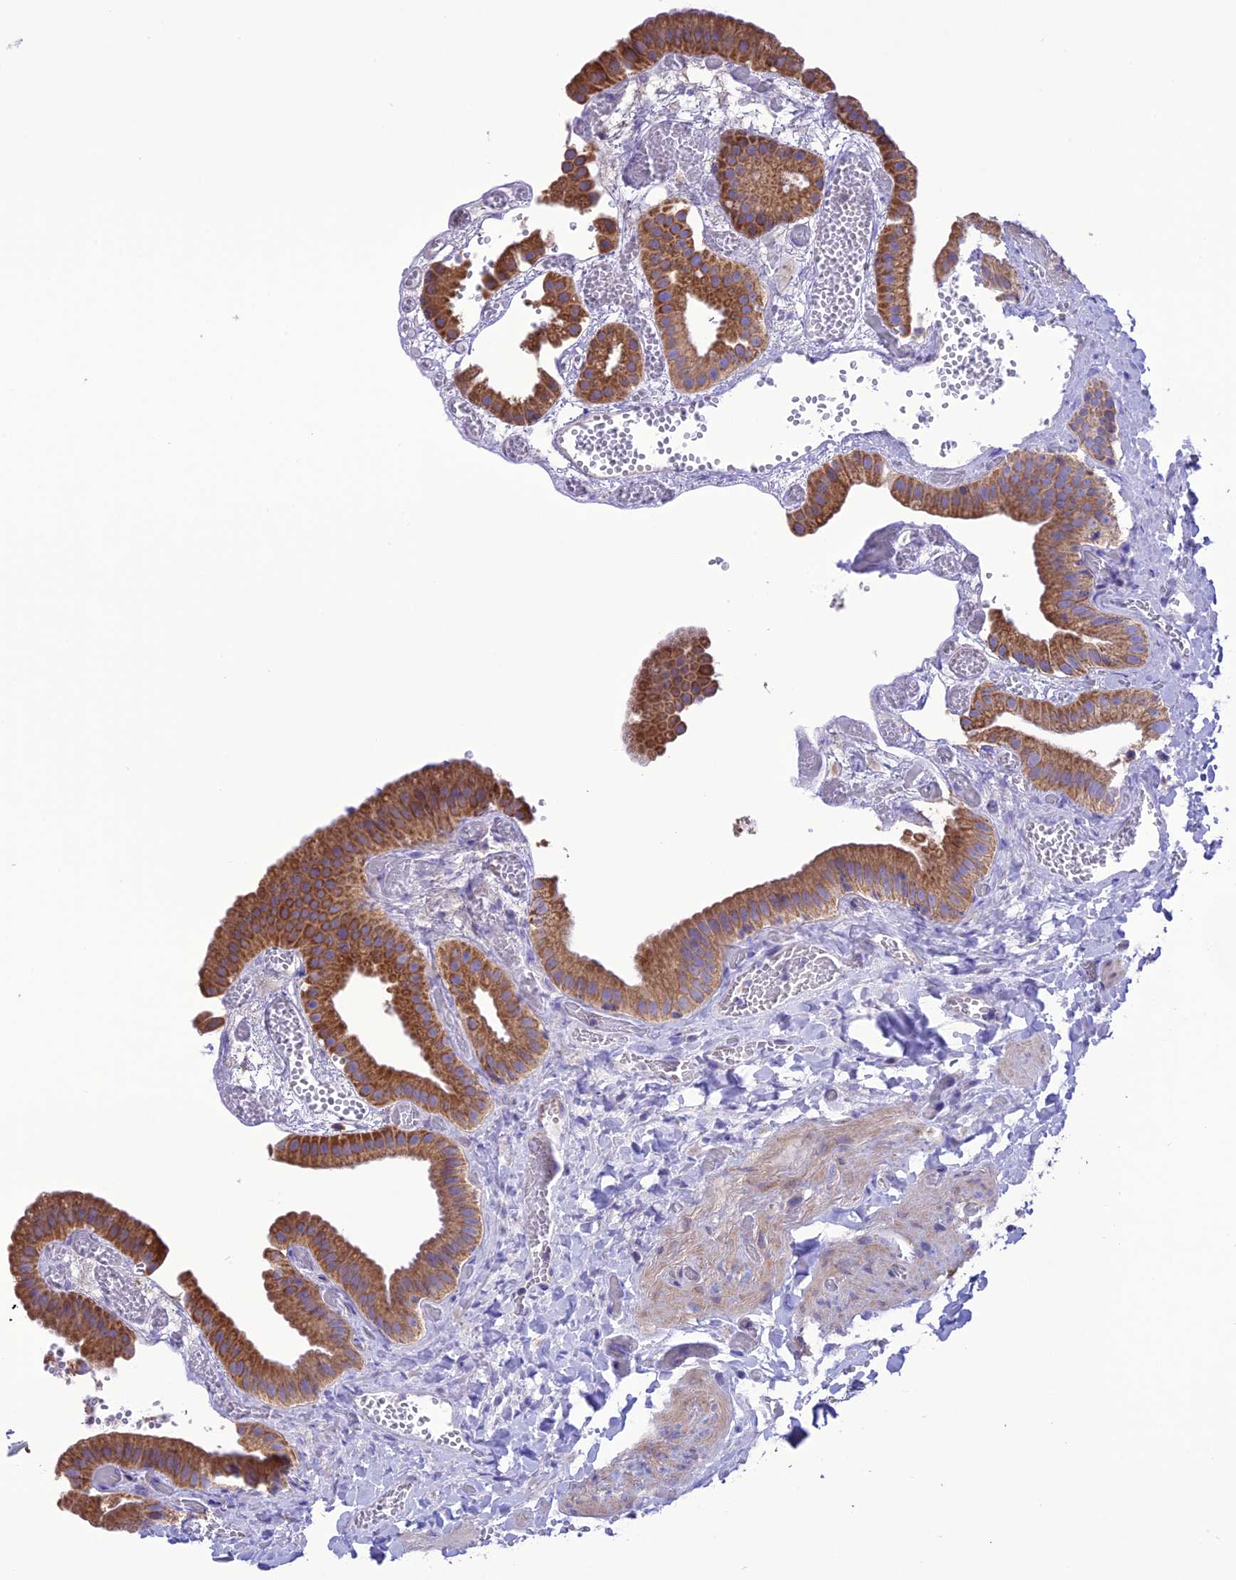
{"staining": {"intensity": "strong", "quantity": ">75%", "location": "cytoplasmic/membranous"}, "tissue": "gallbladder", "cell_type": "Glandular cells", "image_type": "normal", "snomed": [{"axis": "morphology", "description": "Normal tissue, NOS"}, {"axis": "topography", "description": "Gallbladder"}], "caption": "Immunohistochemical staining of unremarkable human gallbladder demonstrates >75% levels of strong cytoplasmic/membranous protein positivity in approximately >75% of glandular cells. The protein of interest is stained brown, and the nuclei are stained in blue (DAB IHC with brightfield microscopy, high magnification).", "gene": "MAP3K12", "patient": {"sex": "female", "age": 64}}